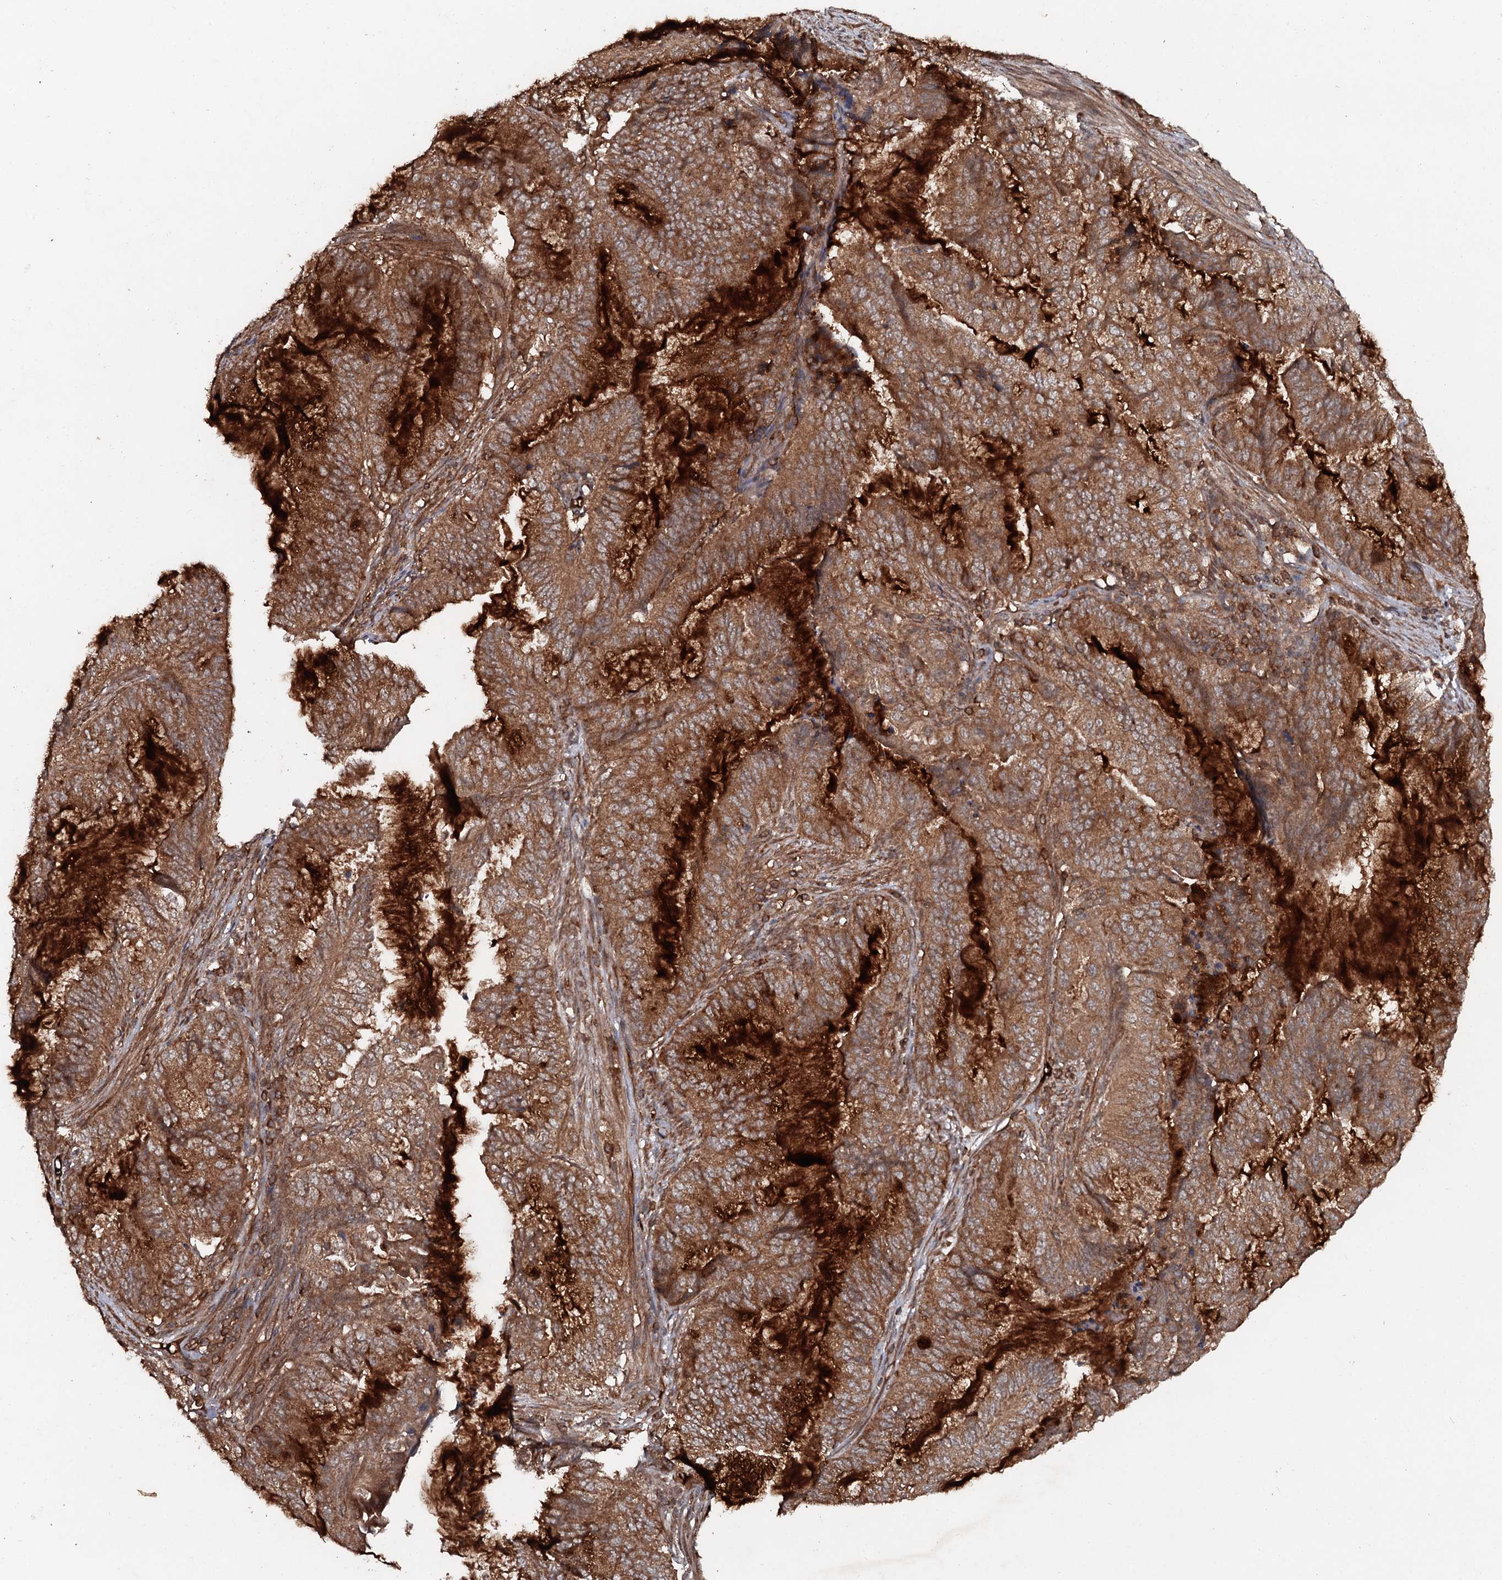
{"staining": {"intensity": "moderate", "quantity": ">75%", "location": "cytoplasmic/membranous"}, "tissue": "endometrial cancer", "cell_type": "Tumor cells", "image_type": "cancer", "snomed": [{"axis": "morphology", "description": "Adenocarcinoma, NOS"}, {"axis": "topography", "description": "Endometrium"}], "caption": "Endometrial adenocarcinoma stained with DAB (3,3'-diaminobenzidine) IHC demonstrates medium levels of moderate cytoplasmic/membranous positivity in about >75% of tumor cells. The protein of interest is shown in brown color, while the nuclei are stained blue.", "gene": "ADGRG3", "patient": {"sex": "female", "age": 51}}